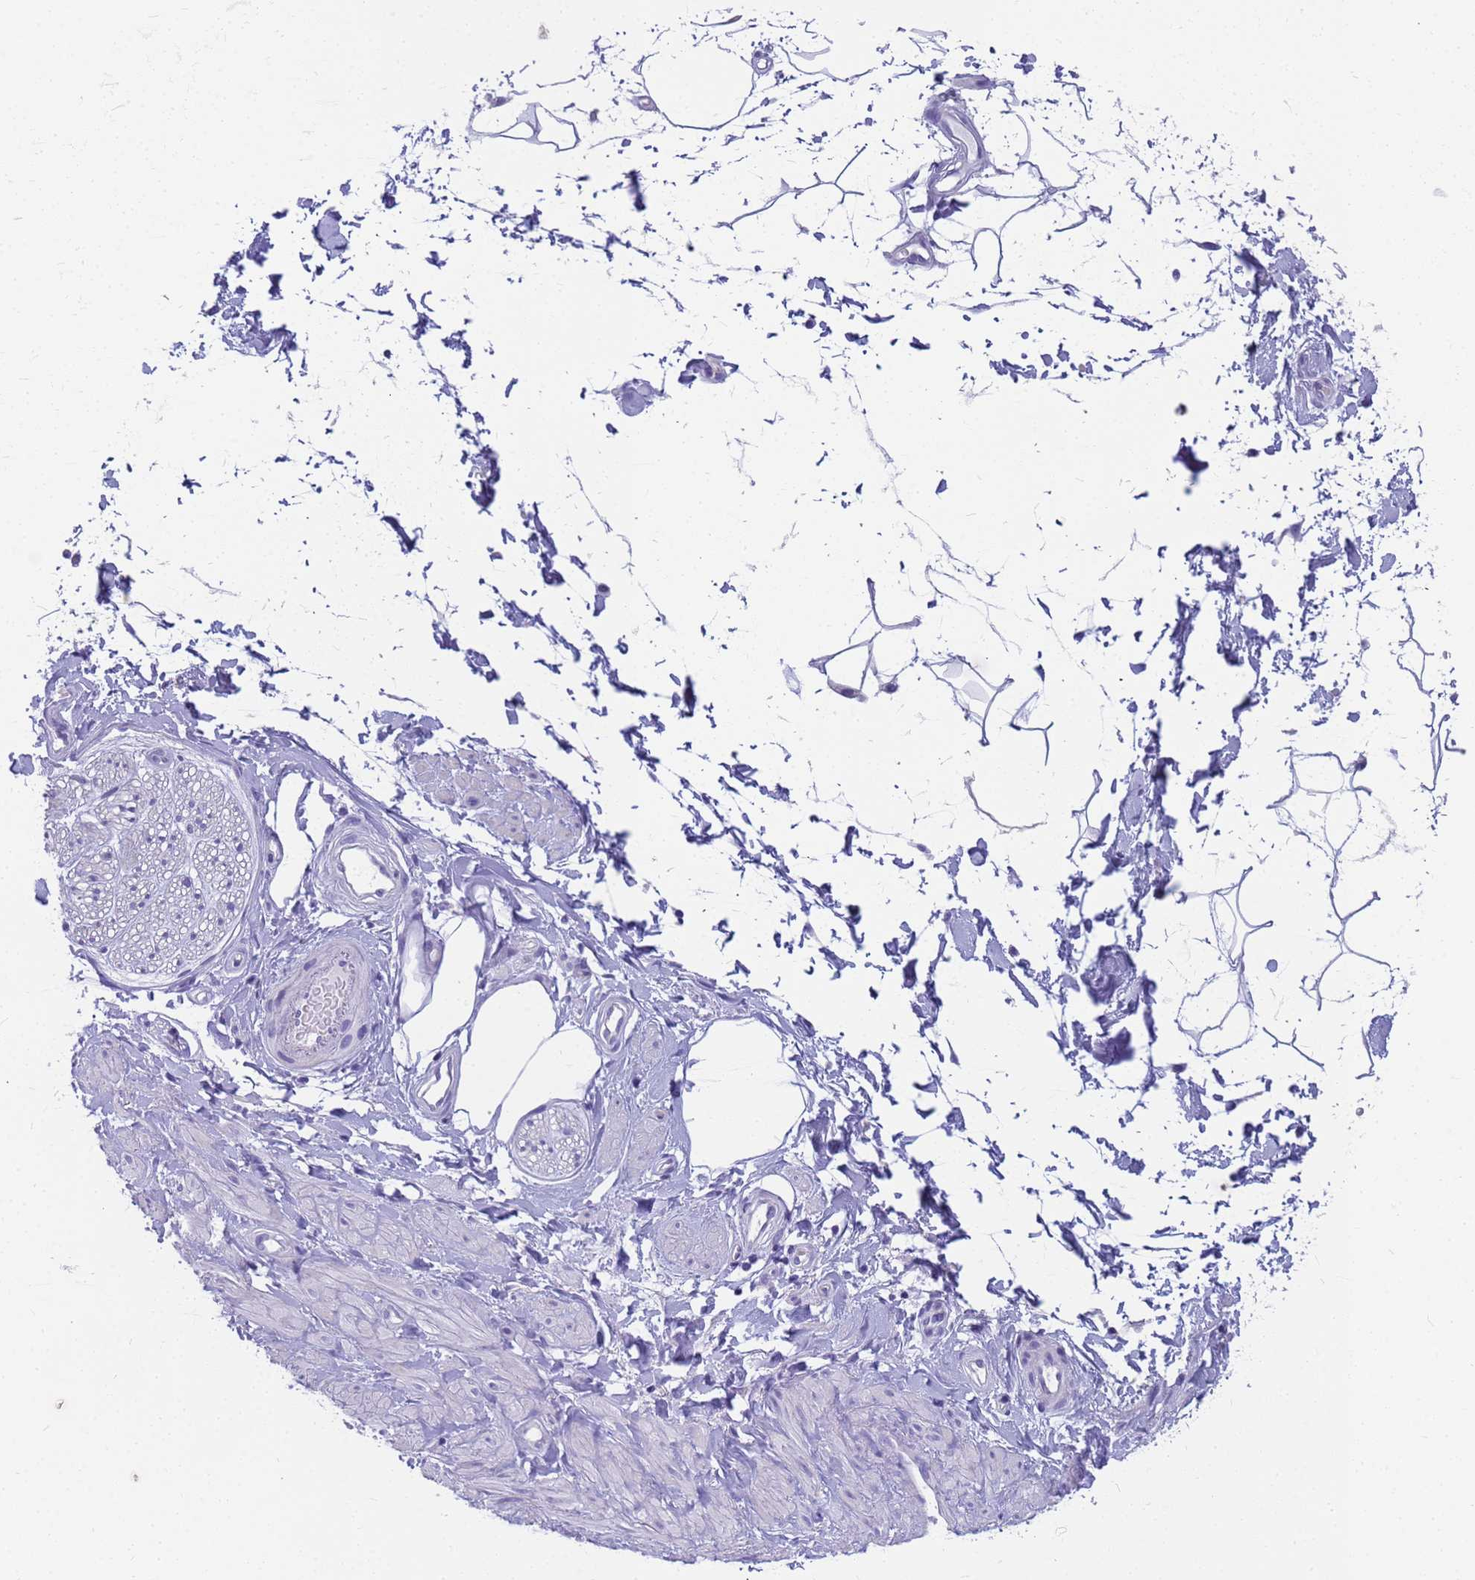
{"staining": {"intensity": "negative", "quantity": "none", "location": "none"}, "tissue": "adipose tissue", "cell_type": "Adipocytes", "image_type": "normal", "snomed": [{"axis": "morphology", "description": "Normal tissue, NOS"}, {"axis": "topography", "description": "Soft tissue"}, {"axis": "topography", "description": "Adipose tissue"}, {"axis": "topography", "description": "Vascular tissue"}, {"axis": "topography", "description": "Peripheral nerve tissue"}], "caption": "Immunohistochemistry (IHC) photomicrograph of benign adipose tissue: human adipose tissue stained with DAB displays no significant protein positivity in adipocytes. Brightfield microscopy of IHC stained with DAB (brown) and hematoxylin (blue), captured at high magnification.", "gene": "RNASE2", "patient": {"sex": "male", "age": 74}}